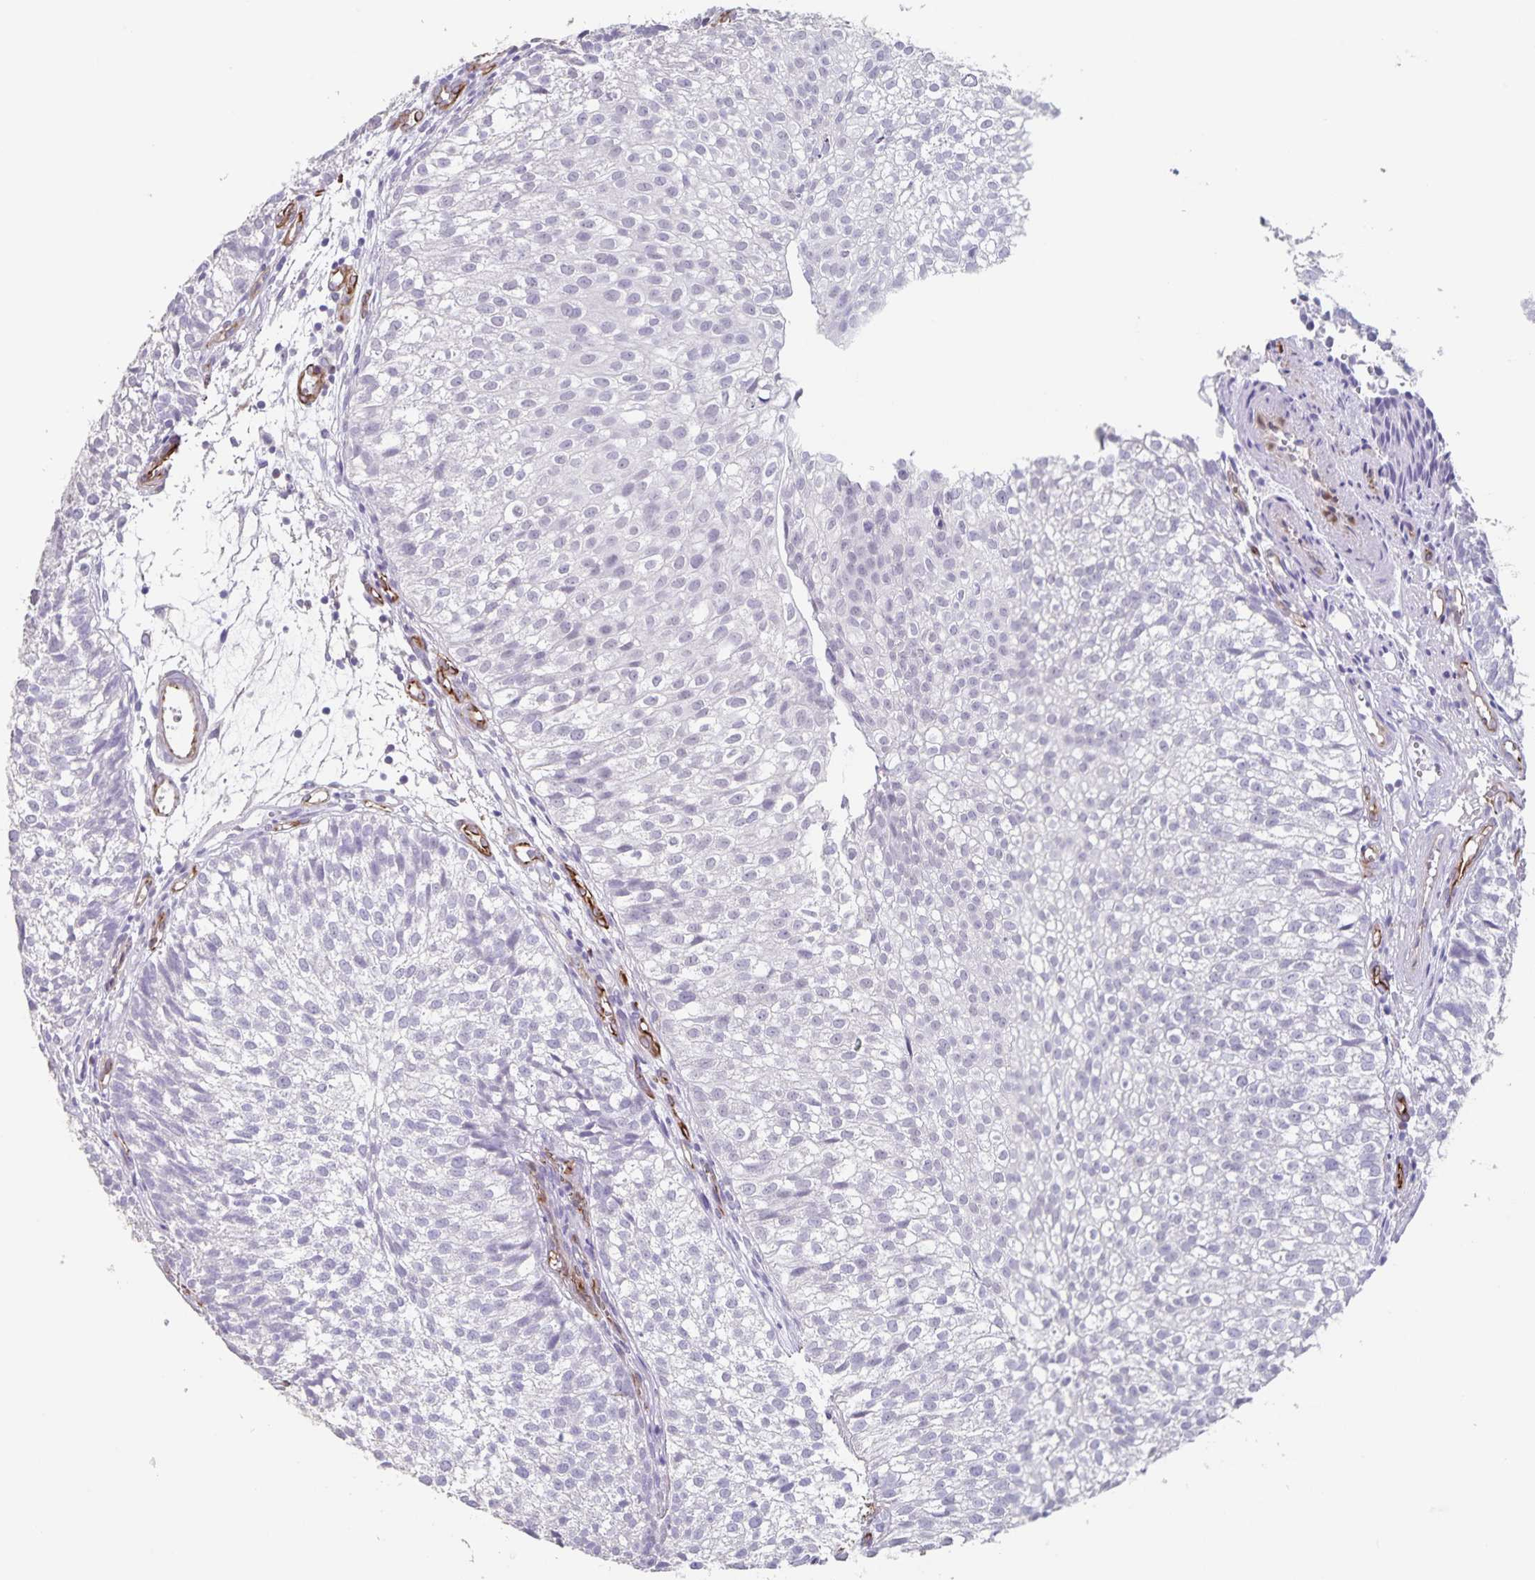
{"staining": {"intensity": "negative", "quantity": "none", "location": "none"}, "tissue": "urothelial cancer", "cell_type": "Tumor cells", "image_type": "cancer", "snomed": [{"axis": "morphology", "description": "Urothelial carcinoma, Low grade"}, {"axis": "topography", "description": "Urinary bladder"}], "caption": "Tumor cells are negative for protein expression in human urothelial cancer.", "gene": "SYNM", "patient": {"sex": "male", "age": 70}}